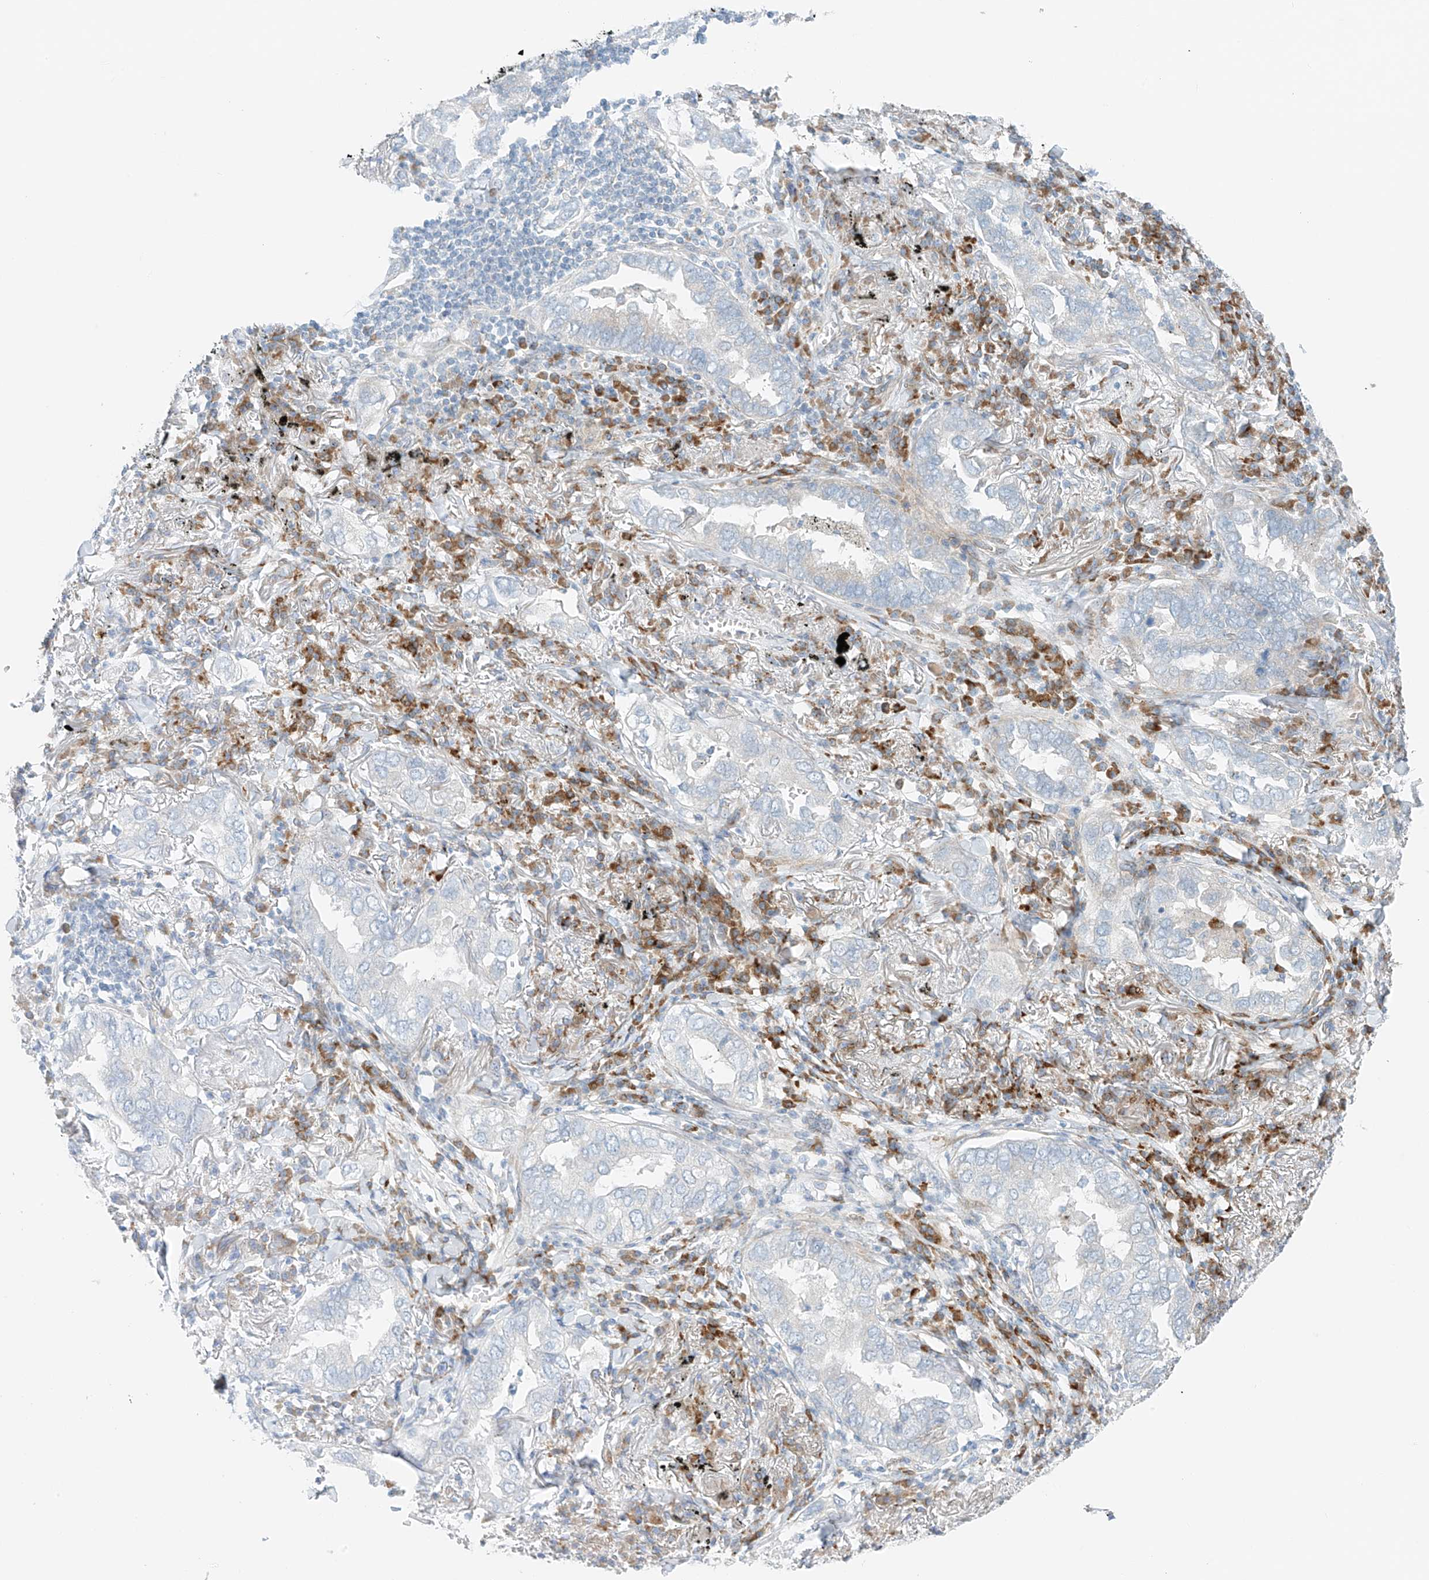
{"staining": {"intensity": "negative", "quantity": "none", "location": "none"}, "tissue": "lung cancer", "cell_type": "Tumor cells", "image_type": "cancer", "snomed": [{"axis": "morphology", "description": "Adenocarcinoma, NOS"}, {"axis": "topography", "description": "Lung"}], "caption": "This is an immunohistochemistry (IHC) image of adenocarcinoma (lung). There is no positivity in tumor cells.", "gene": "EIPR1", "patient": {"sex": "male", "age": 65}}